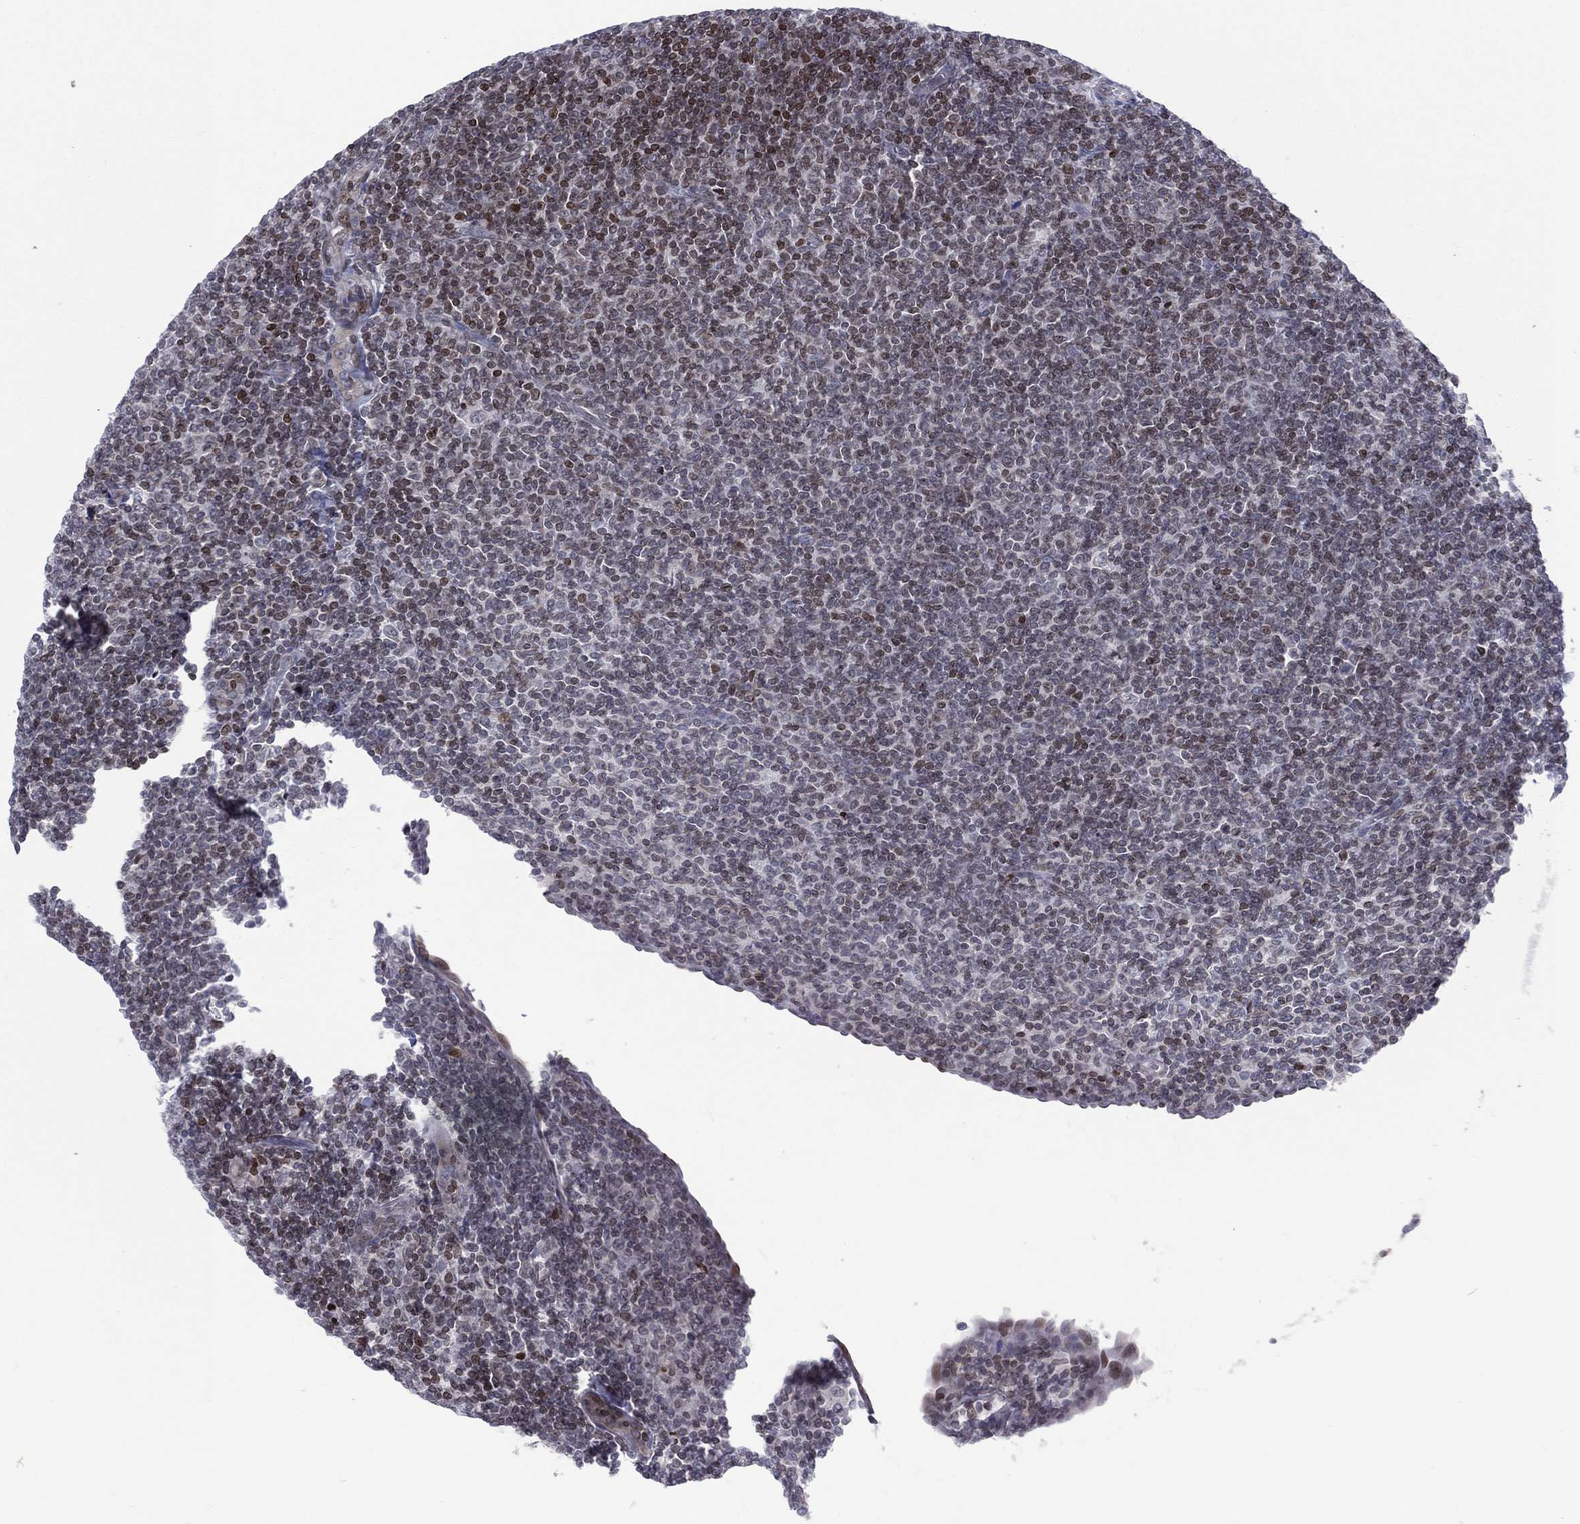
{"staining": {"intensity": "moderate", "quantity": "25%-75%", "location": "nuclear"}, "tissue": "lymphoma", "cell_type": "Tumor cells", "image_type": "cancer", "snomed": [{"axis": "morphology", "description": "Malignant lymphoma, non-Hodgkin's type, Low grade"}, {"axis": "topography", "description": "Lymph node"}], "caption": "Protein expression by IHC reveals moderate nuclear positivity in about 25%-75% of tumor cells in low-grade malignant lymphoma, non-Hodgkin's type. The staining is performed using DAB (3,3'-diaminobenzidine) brown chromogen to label protein expression. The nuclei are counter-stained blue using hematoxylin.", "gene": "DBF4B", "patient": {"sex": "male", "age": 52}}